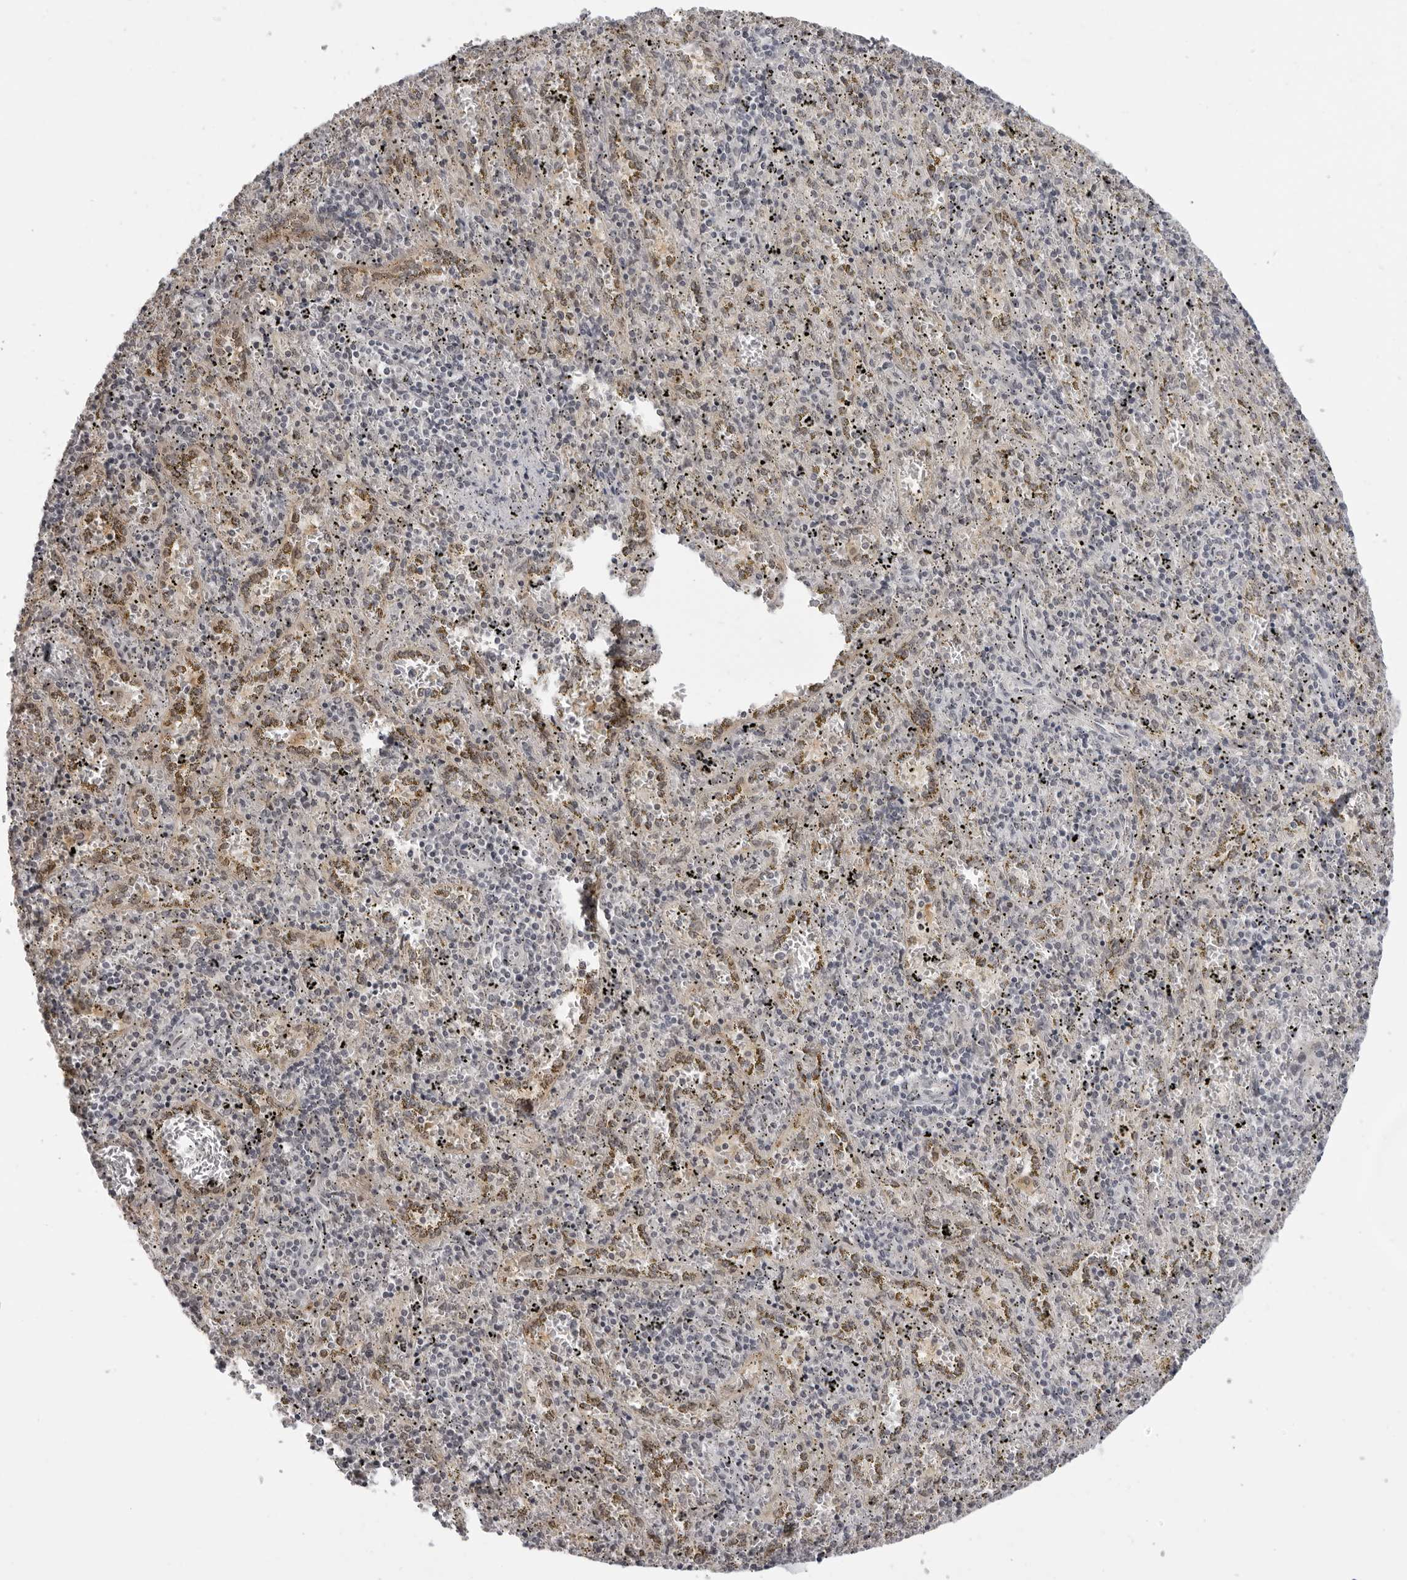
{"staining": {"intensity": "negative", "quantity": "none", "location": "none"}, "tissue": "spleen", "cell_type": "Cells in red pulp", "image_type": "normal", "snomed": [{"axis": "morphology", "description": "Normal tissue, NOS"}, {"axis": "topography", "description": "Spleen"}], "caption": "IHC histopathology image of unremarkable spleen: human spleen stained with DAB shows no significant protein staining in cells in red pulp.", "gene": "SRGAP2", "patient": {"sex": "male", "age": 11}}